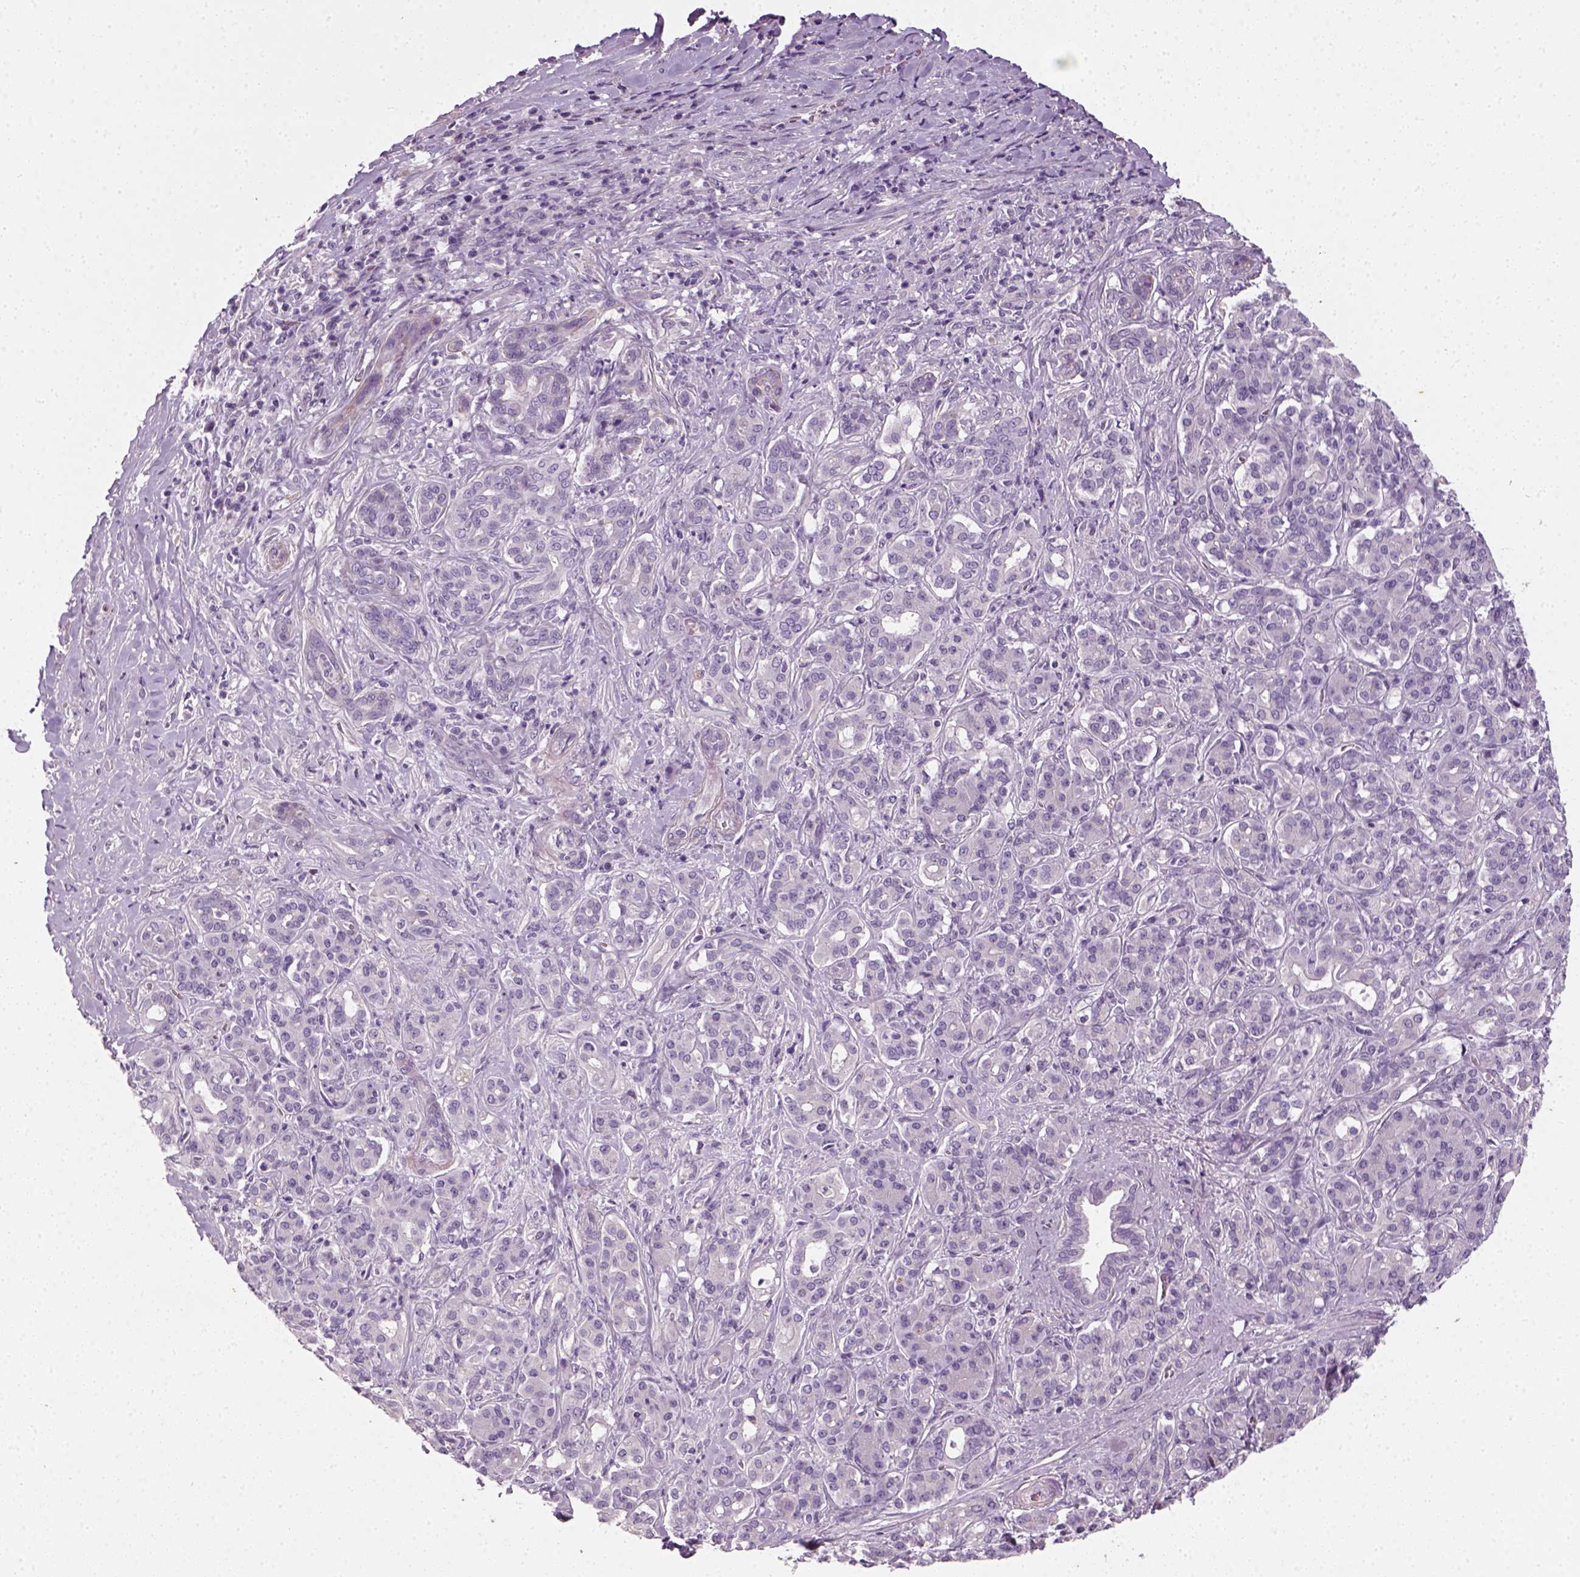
{"staining": {"intensity": "negative", "quantity": "none", "location": "none"}, "tissue": "pancreatic cancer", "cell_type": "Tumor cells", "image_type": "cancer", "snomed": [{"axis": "morphology", "description": "Normal tissue, NOS"}, {"axis": "morphology", "description": "Inflammation, NOS"}, {"axis": "morphology", "description": "Adenocarcinoma, NOS"}, {"axis": "topography", "description": "Pancreas"}], "caption": "Immunohistochemistry photomicrograph of neoplastic tissue: pancreatic adenocarcinoma stained with DAB (3,3'-diaminobenzidine) exhibits no significant protein positivity in tumor cells.", "gene": "ELOVL3", "patient": {"sex": "male", "age": 57}}